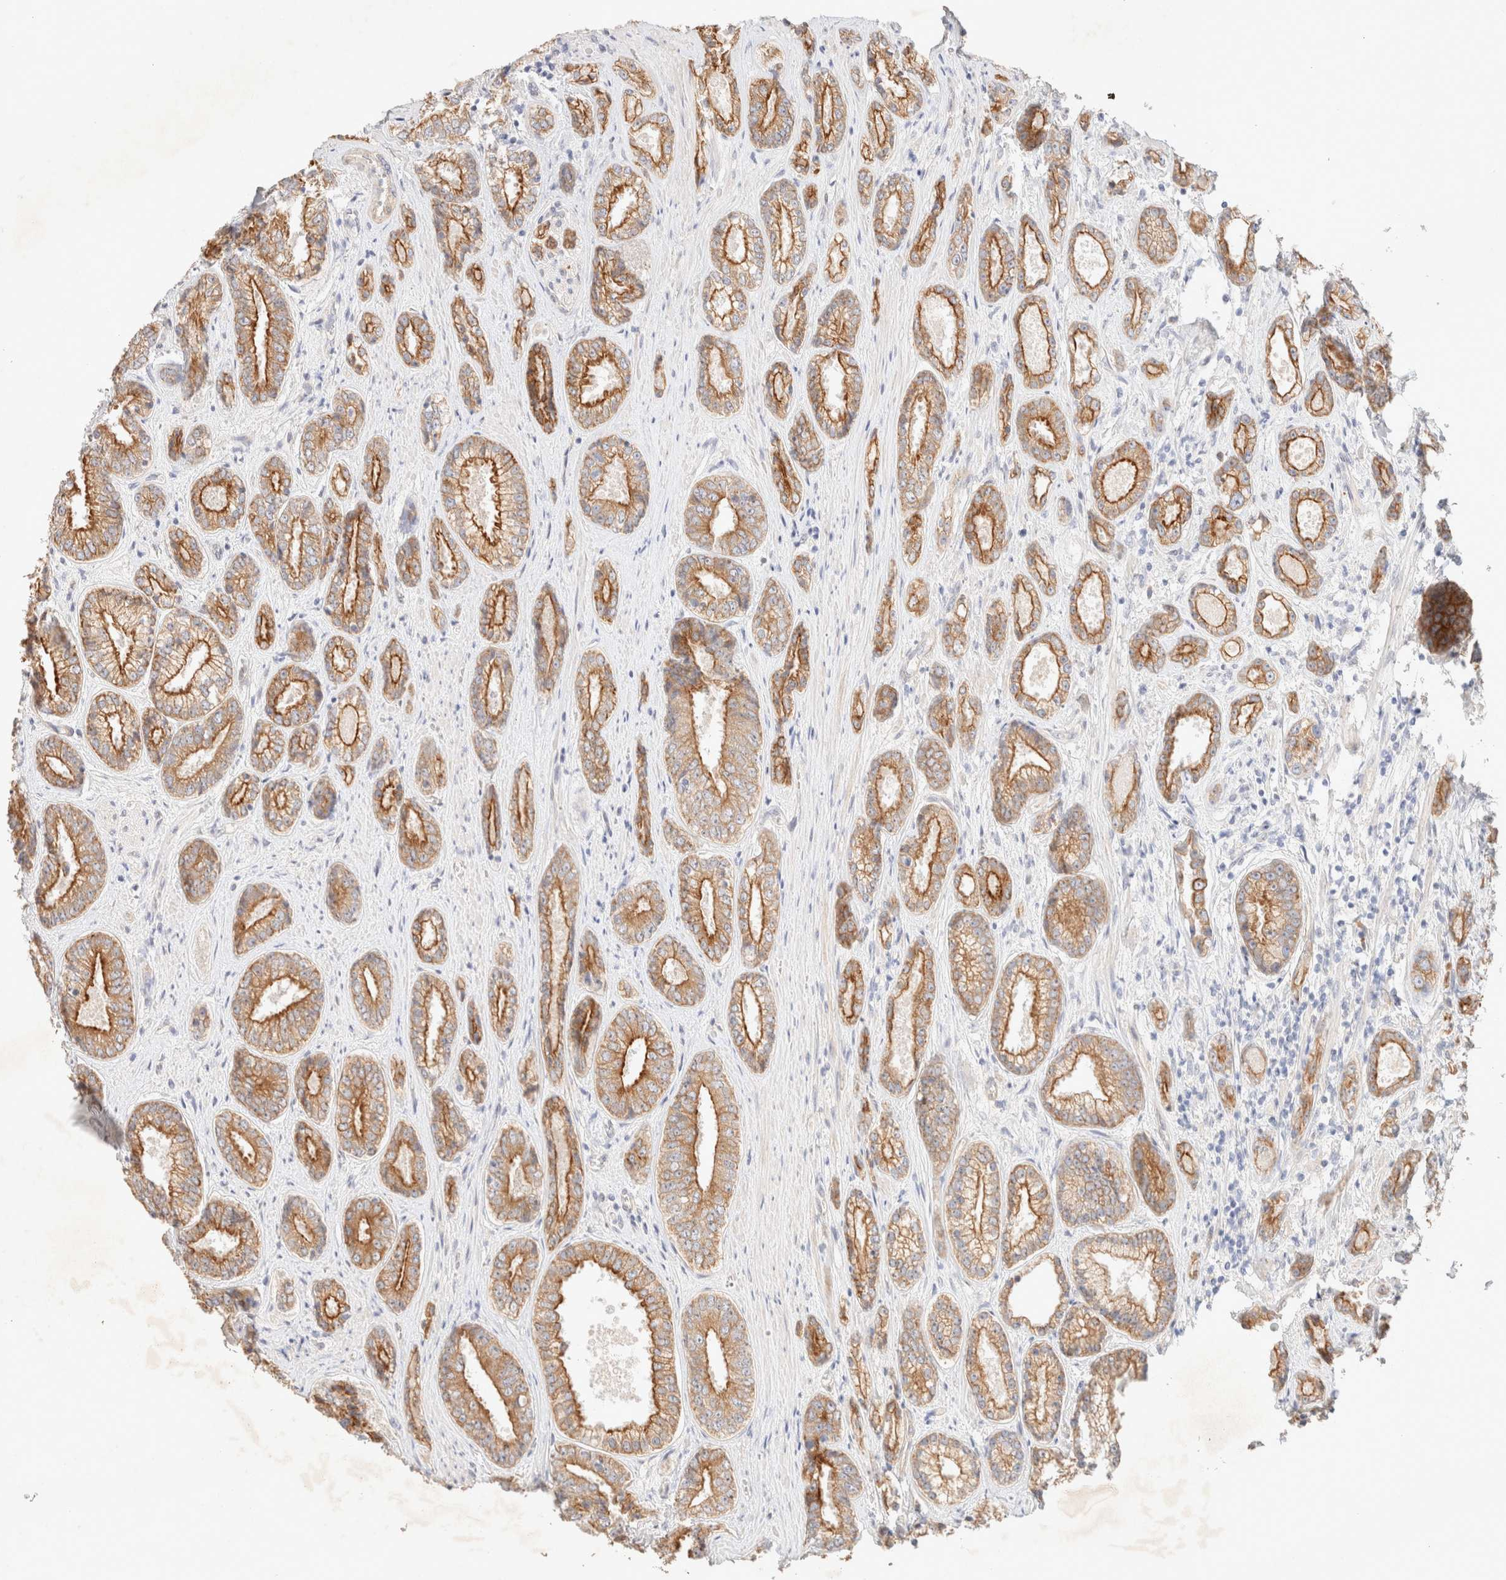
{"staining": {"intensity": "strong", "quantity": "25%-75%", "location": "cytoplasmic/membranous"}, "tissue": "prostate cancer", "cell_type": "Tumor cells", "image_type": "cancer", "snomed": [{"axis": "morphology", "description": "Adenocarcinoma, High grade"}, {"axis": "topography", "description": "Prostate"}], "caption": "Tumor cells exhibit high levels of strong cytoplasmic/membranous positivity in about 25%-75% of cells in human prostate cancer (adenocarcinoma (high-grade)).", "gene": "CSNK1E", "patient": {"sex": "male", "age": 61}}